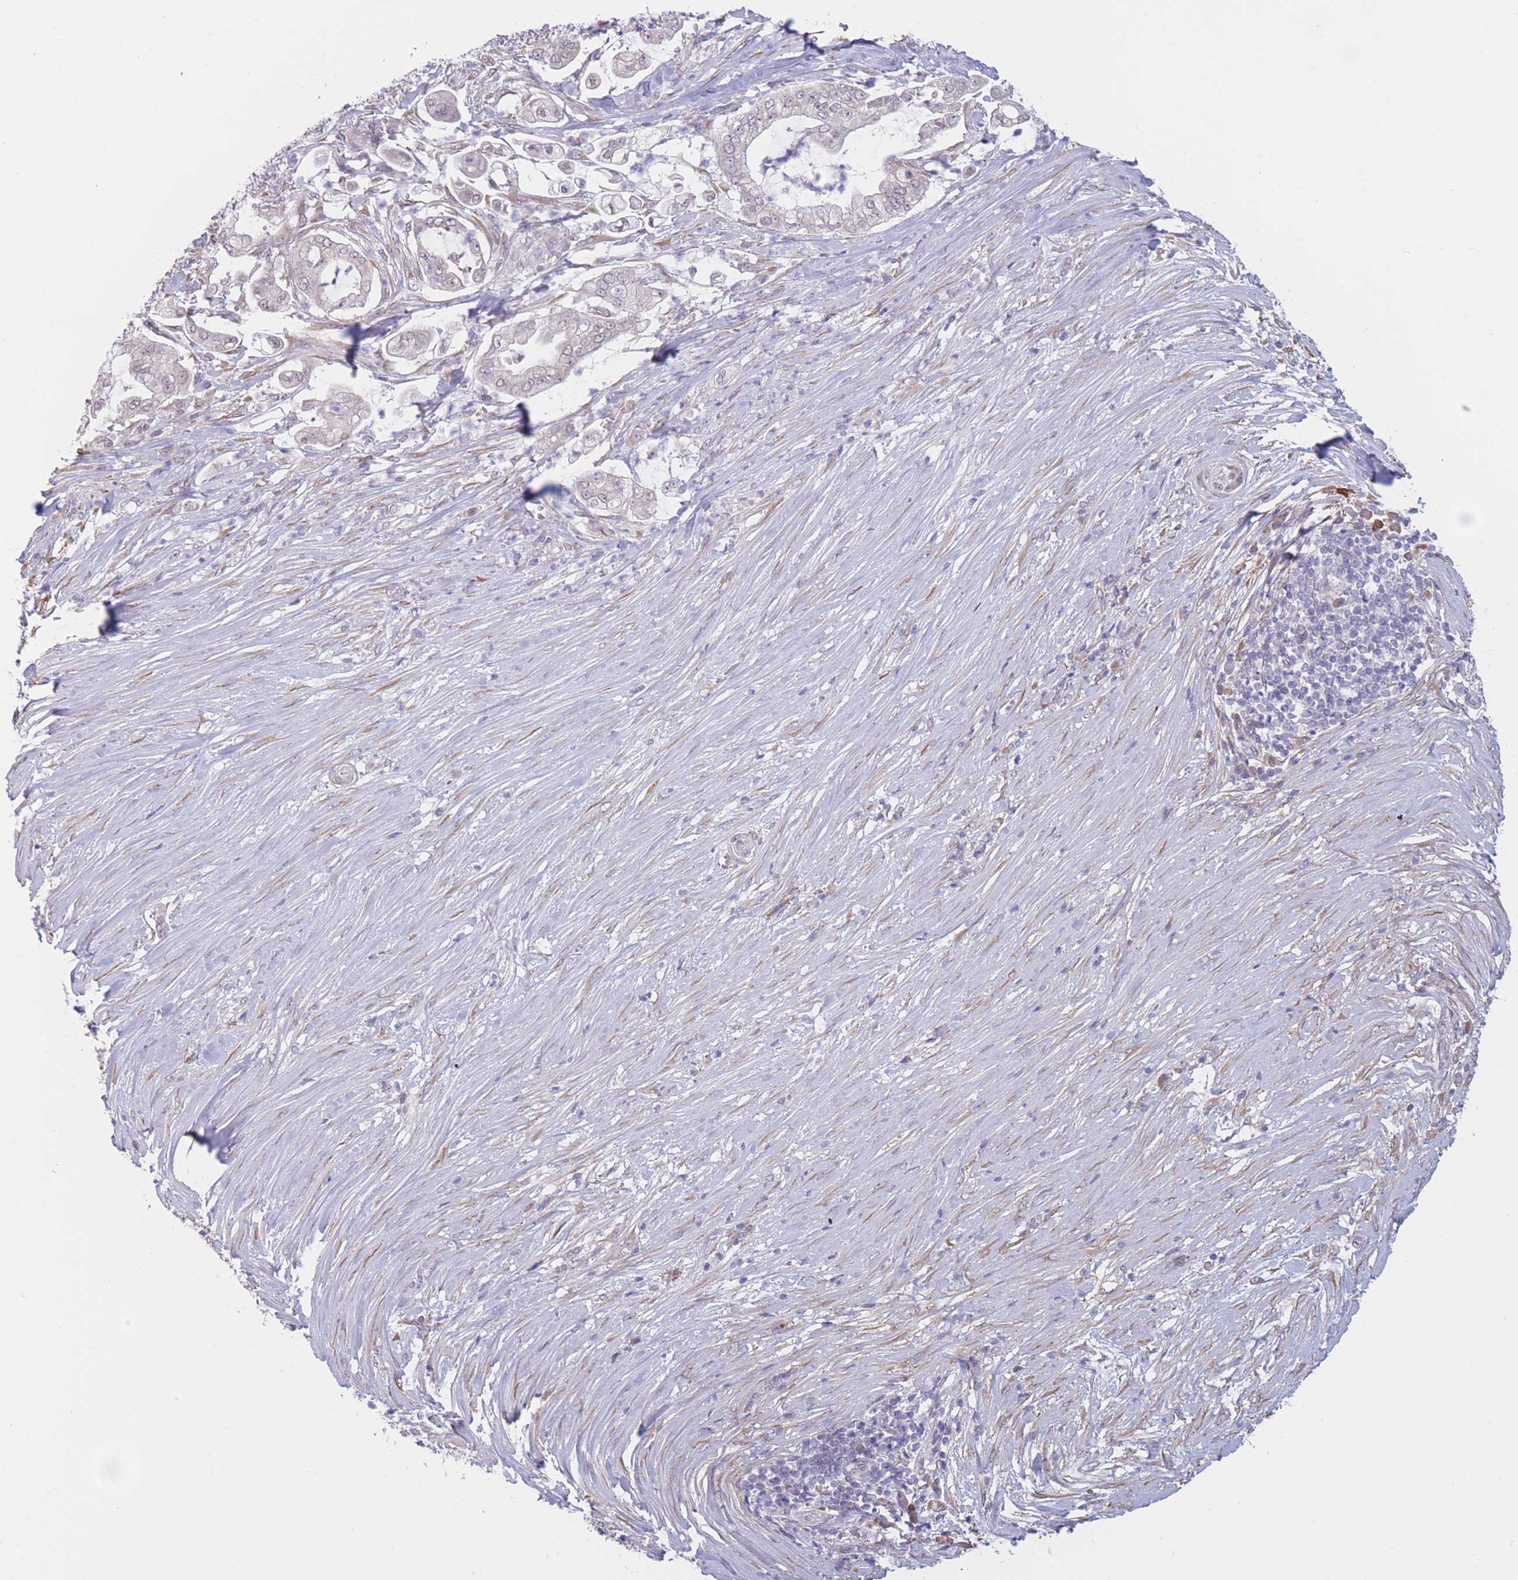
{"staining": {"intensity": "negative", "quantity": "none", "location": "none"}, "tissue": "pancreatic cancer", "cell_type": "Tumor cells", "image_type": "cancer", "snomed": [{"axis": "morphology", "description": "Adenocarcinoma, NOS"}, {"axis": "topography", "description": "Pancreas"}], "caption": "Immunohistochemistry (IHC) image of human pancreatic cancer (adenocarcinoma) stained for a protein (brown), which exhibits no positivity in tumor cells.", "gene": "COL27A1", "patient": {"sex": "female", "age": 69}}